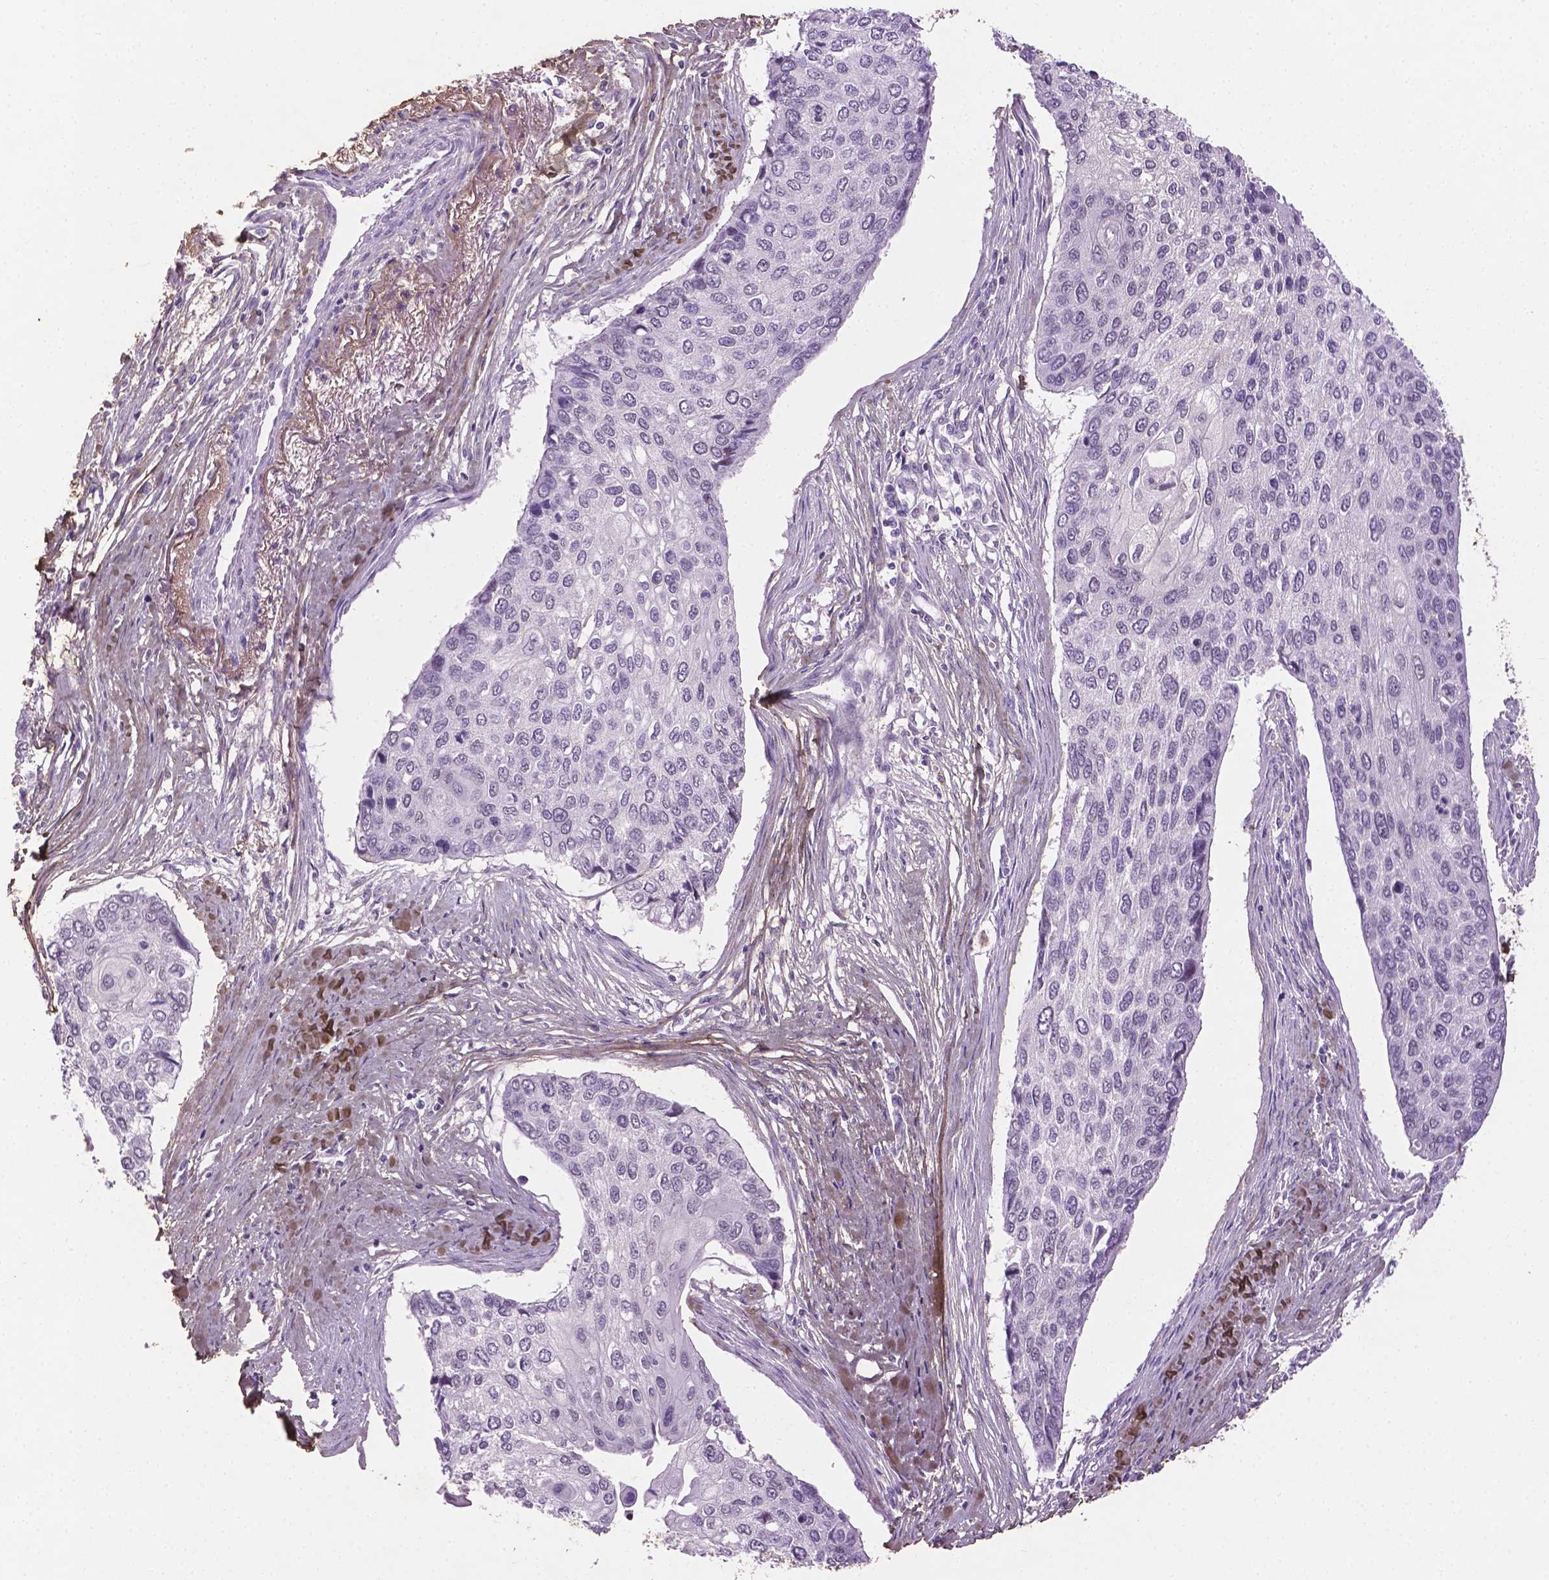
{"staining": {"intensity": "negative", "quantity": "none", "location": "none"}, "tissue": "lung cancer", "cell_type": "Tumor cells", "image_type": "cancer", "snomed": [{"axis": "morphology", "description": "Squamous cell carcinoma, NOS"}, {"axis": "morphology", "description": "Squamous cell carcinoma, metastatic, NOS"}, {"axis": "topography", "description": "Lung"}], "caption": "DAB immunohistochemical staining of human squamous cell carcinoma (lung) exhibits no significant expression in tumor cells.", "gene": "DLG2", "patient": {"sex": "male", "age": 63}}